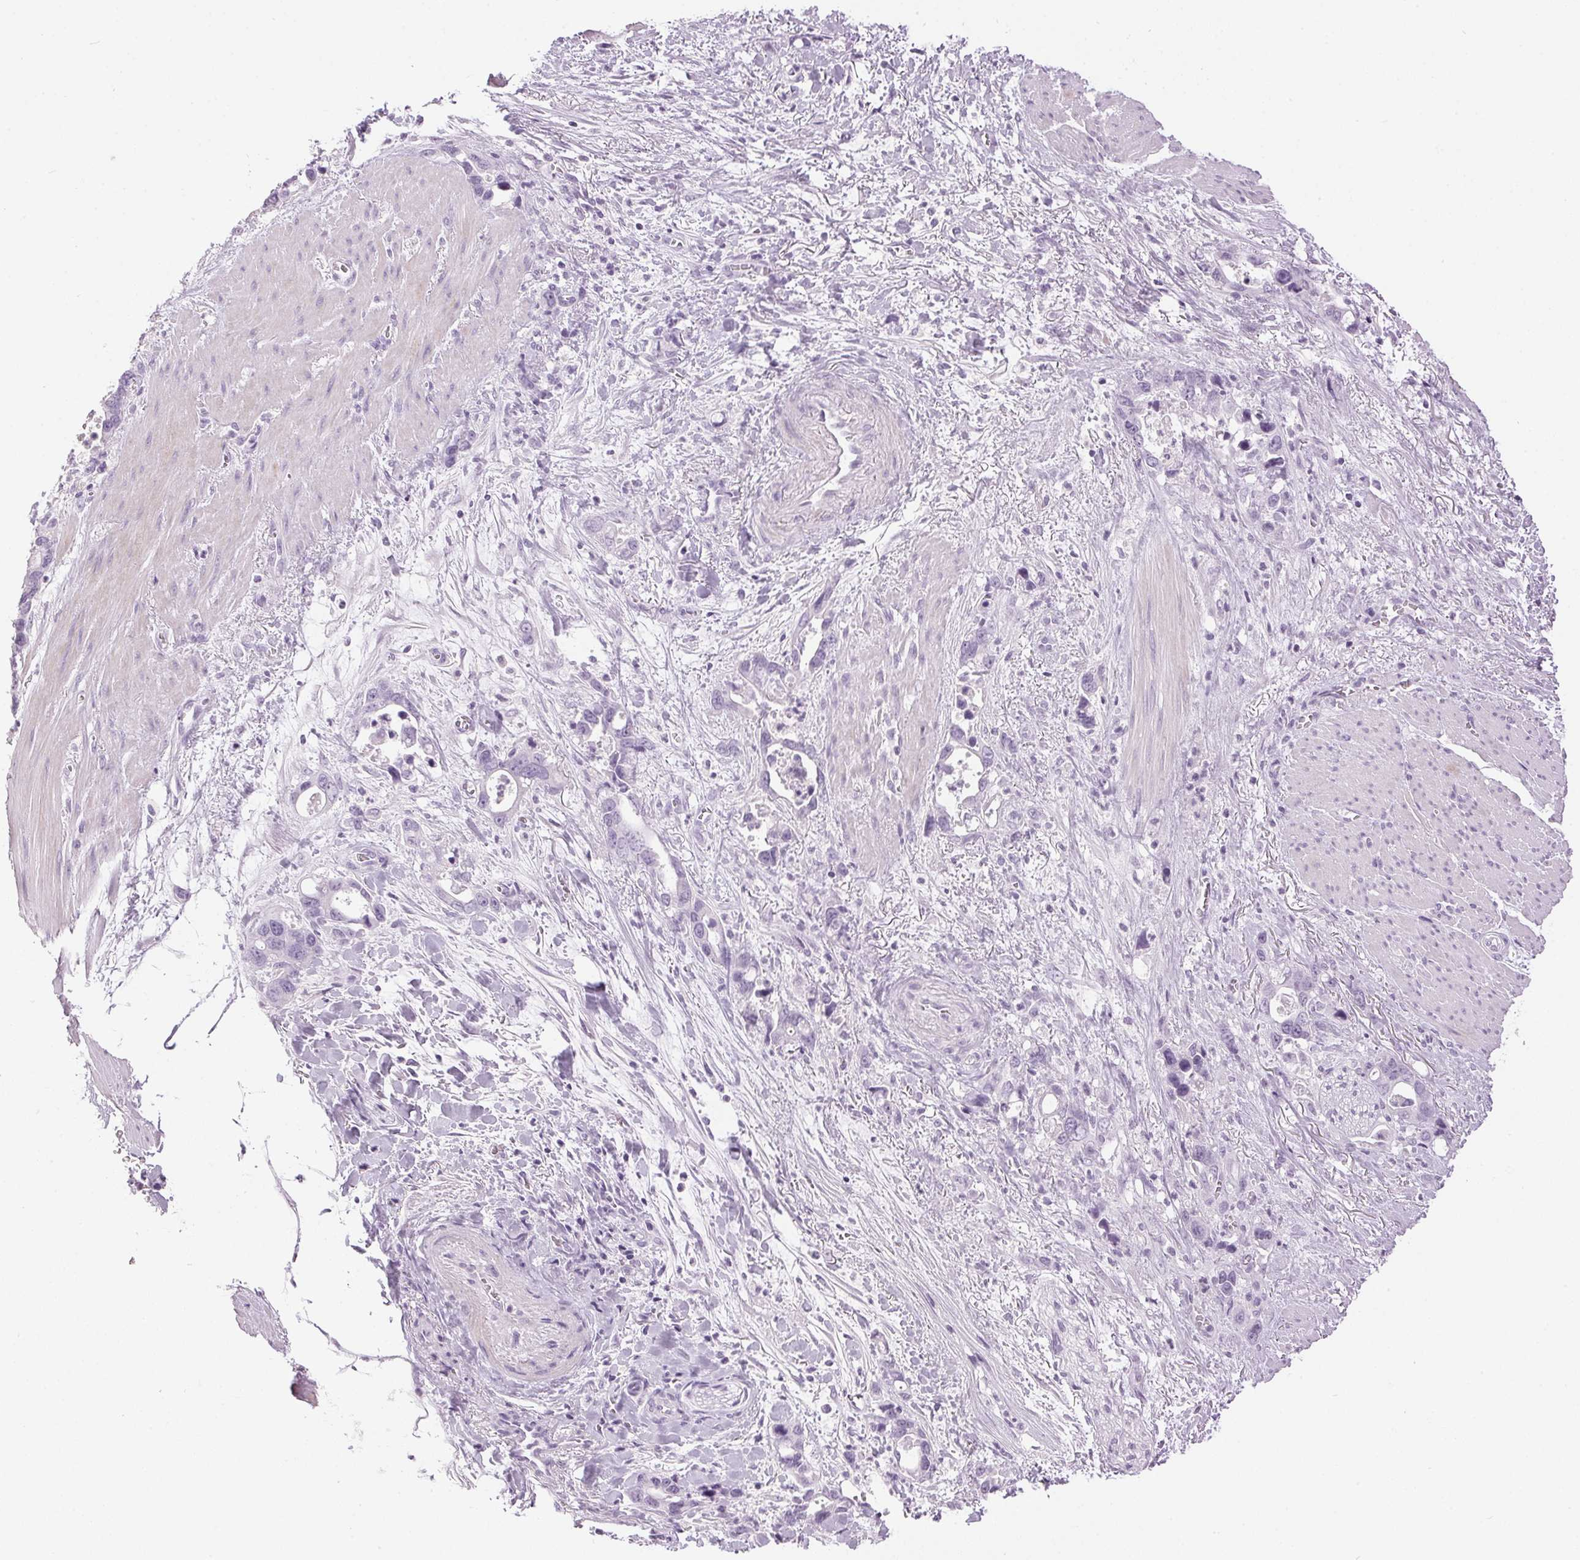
{"staining": {"intensity": "negative", "quantity": "none", "location": "none"}, "tissue": "stomach cancer", "cell_type": "Tumor cells", "image_type": "cancer", "snomed": [{"axis": "morphology", "description": "Normal tissue, NOS"}, {"axis": "morphology", "description": "Adenocarcinoma, NOS"}, {"axis": "topography", "description": "Esophagus"}, {"axis": "topography", "description": "Stomach, upper"}], "caption": "Adenocarcinoma (stomach) was stained to show a protein in brown. There is no significant staining in tumor cells.", "gene": "SP7", "patient": {"sex": "male", "age": 74}}